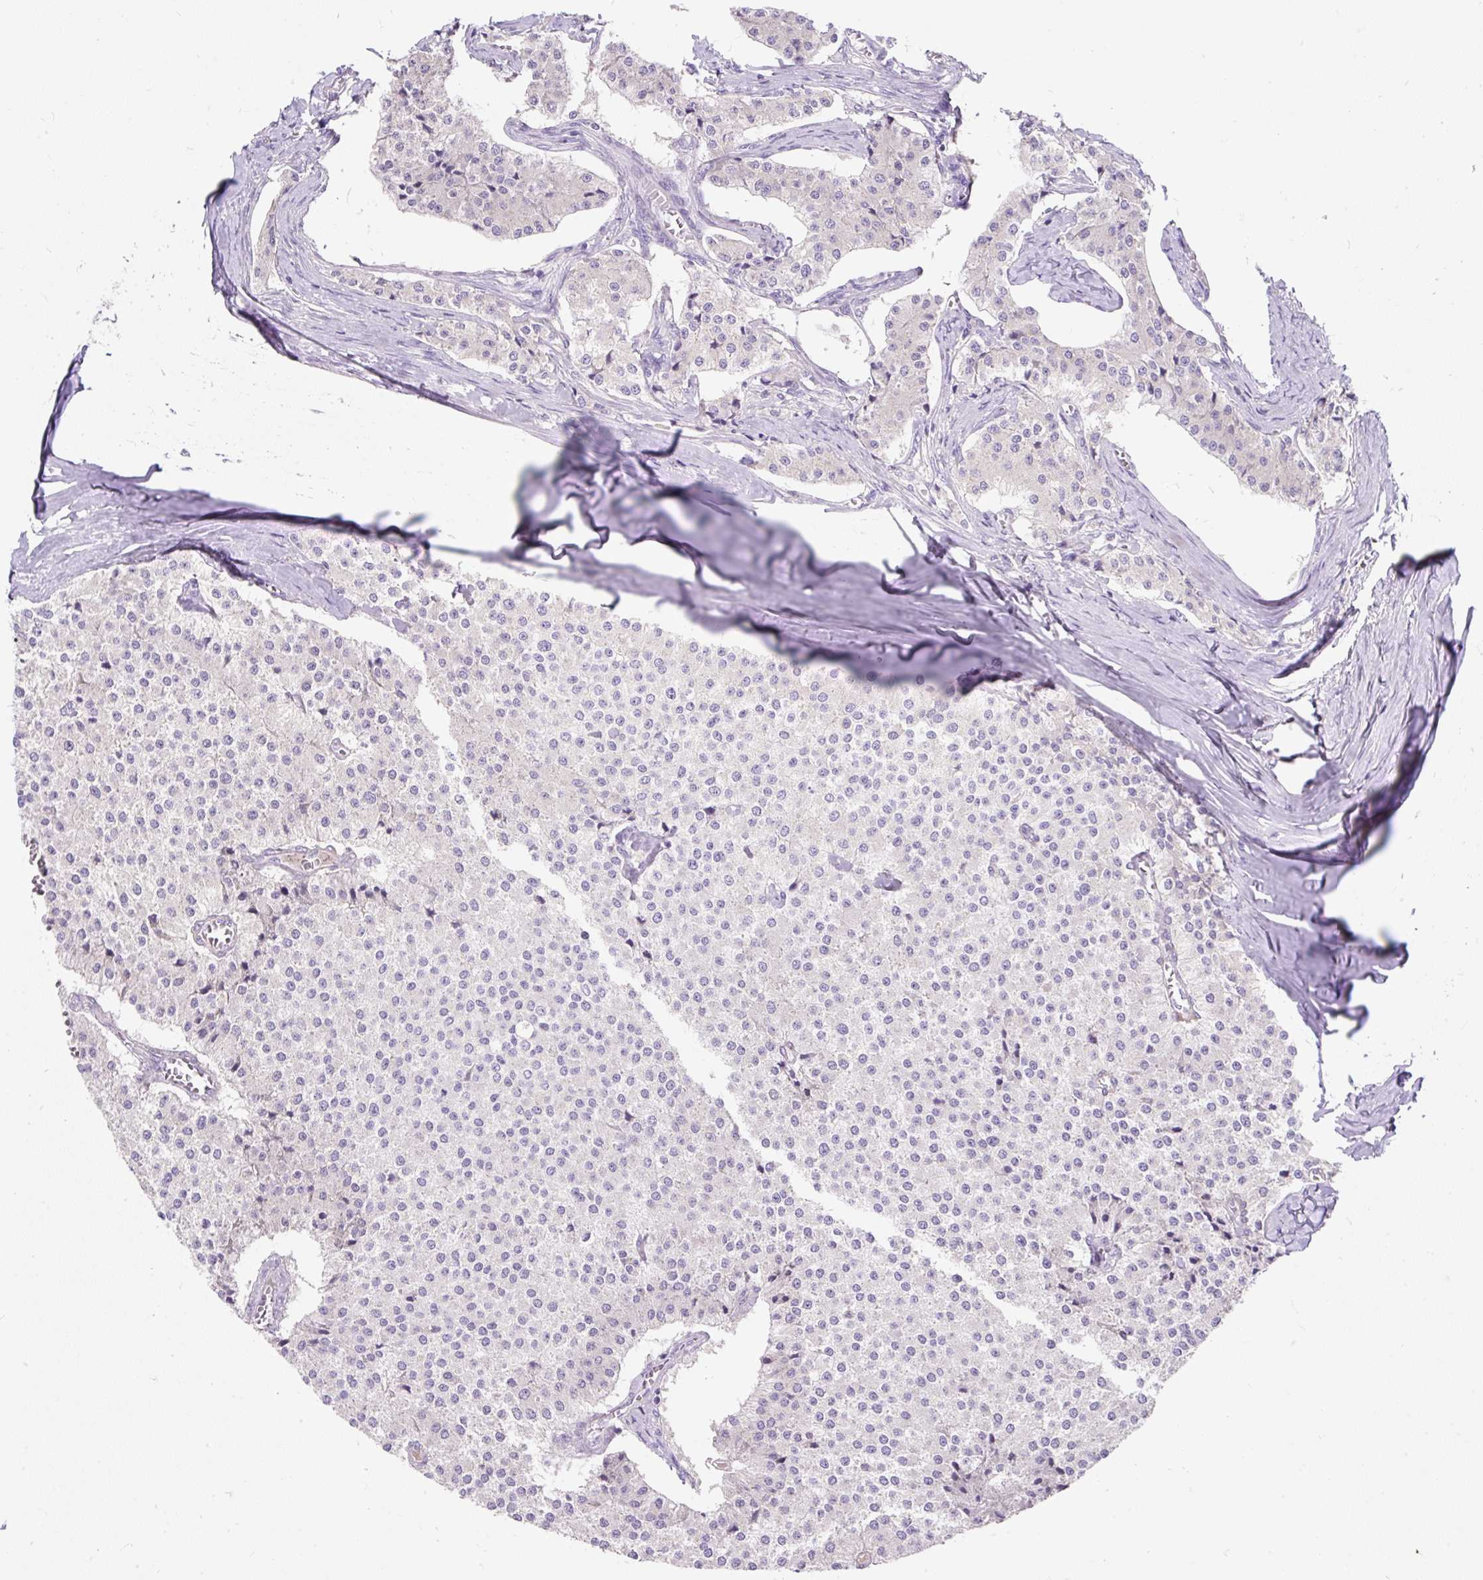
{"staining": {"intensity": "negative", "quantity": "none", "location": "none"}, "tissue": "carcinoid", "cell_type": "Tumor cells", "image_type": "cancer", "snomed": [{"axis": "morphology", "description": "Carcinoid, malignant, NOS"}, {"axis": "topography", "description": "Colon"}], "caption": "IHC of carcinoid exhibits no staining in tumor cells.", "gene": "SUSD5", "patient": {"sex": "female", "age": 52}}